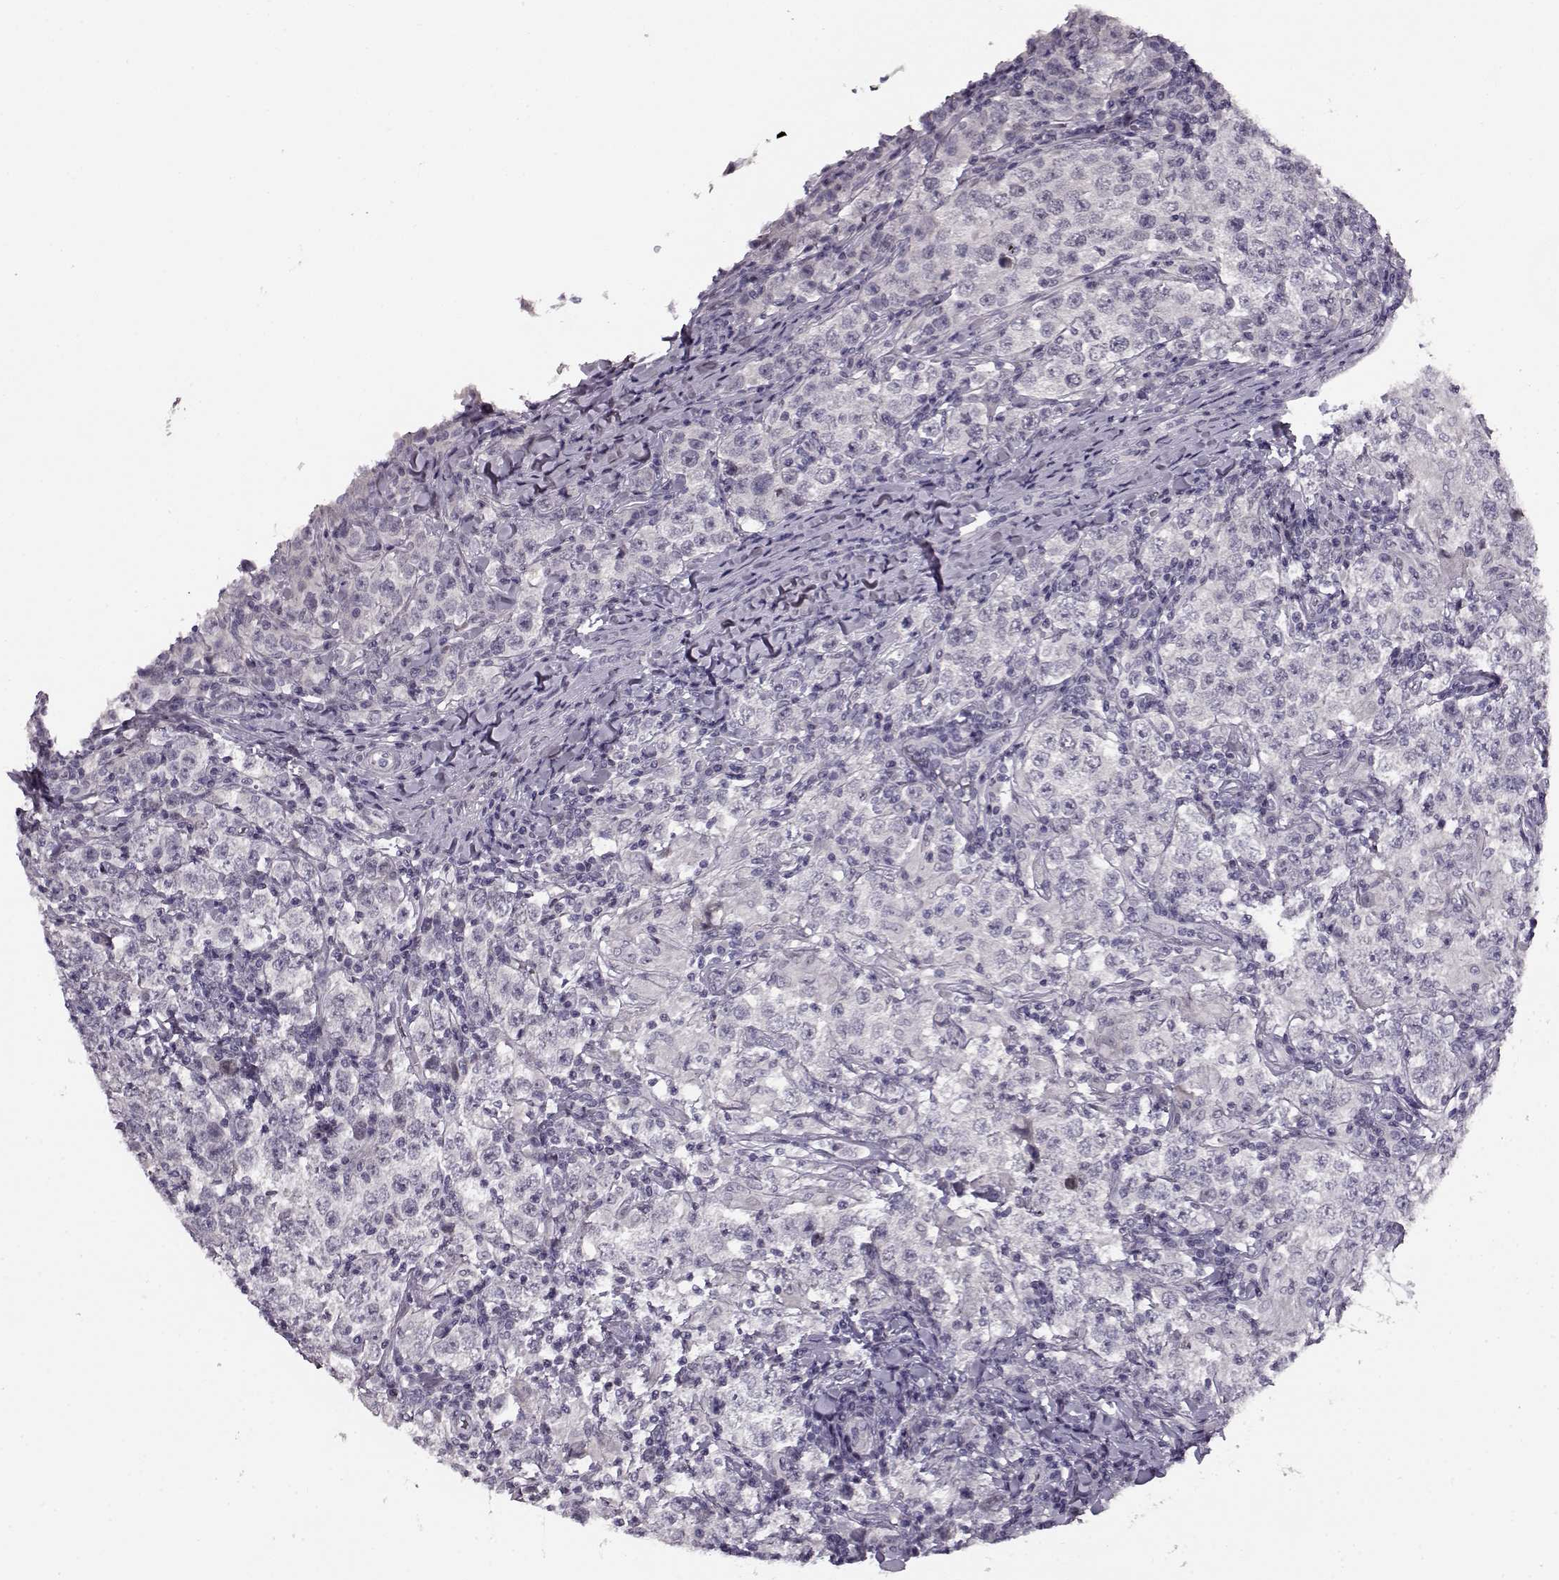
{"staining": {"intensity": "negative", "quantity": "none", "location": "none"}, "tissue": "testis cancer", "cell_type": "Tumor cells", "image_type": "cancer", "snomed": [{"axis": "morphology", "description": "Seminoma, NOS"}, {"axis": "morphology", "description": "Carcinoma, Embryonal, NOS"}, {"axis": "topography", "description": "Testis"}], "caption": "The micrograph exhibits no significant expression in tumor cells of testis cancer (embryonal carcinoma).", "gene": "RP1L1", "patient": {"sex": "male", "age": 41}}